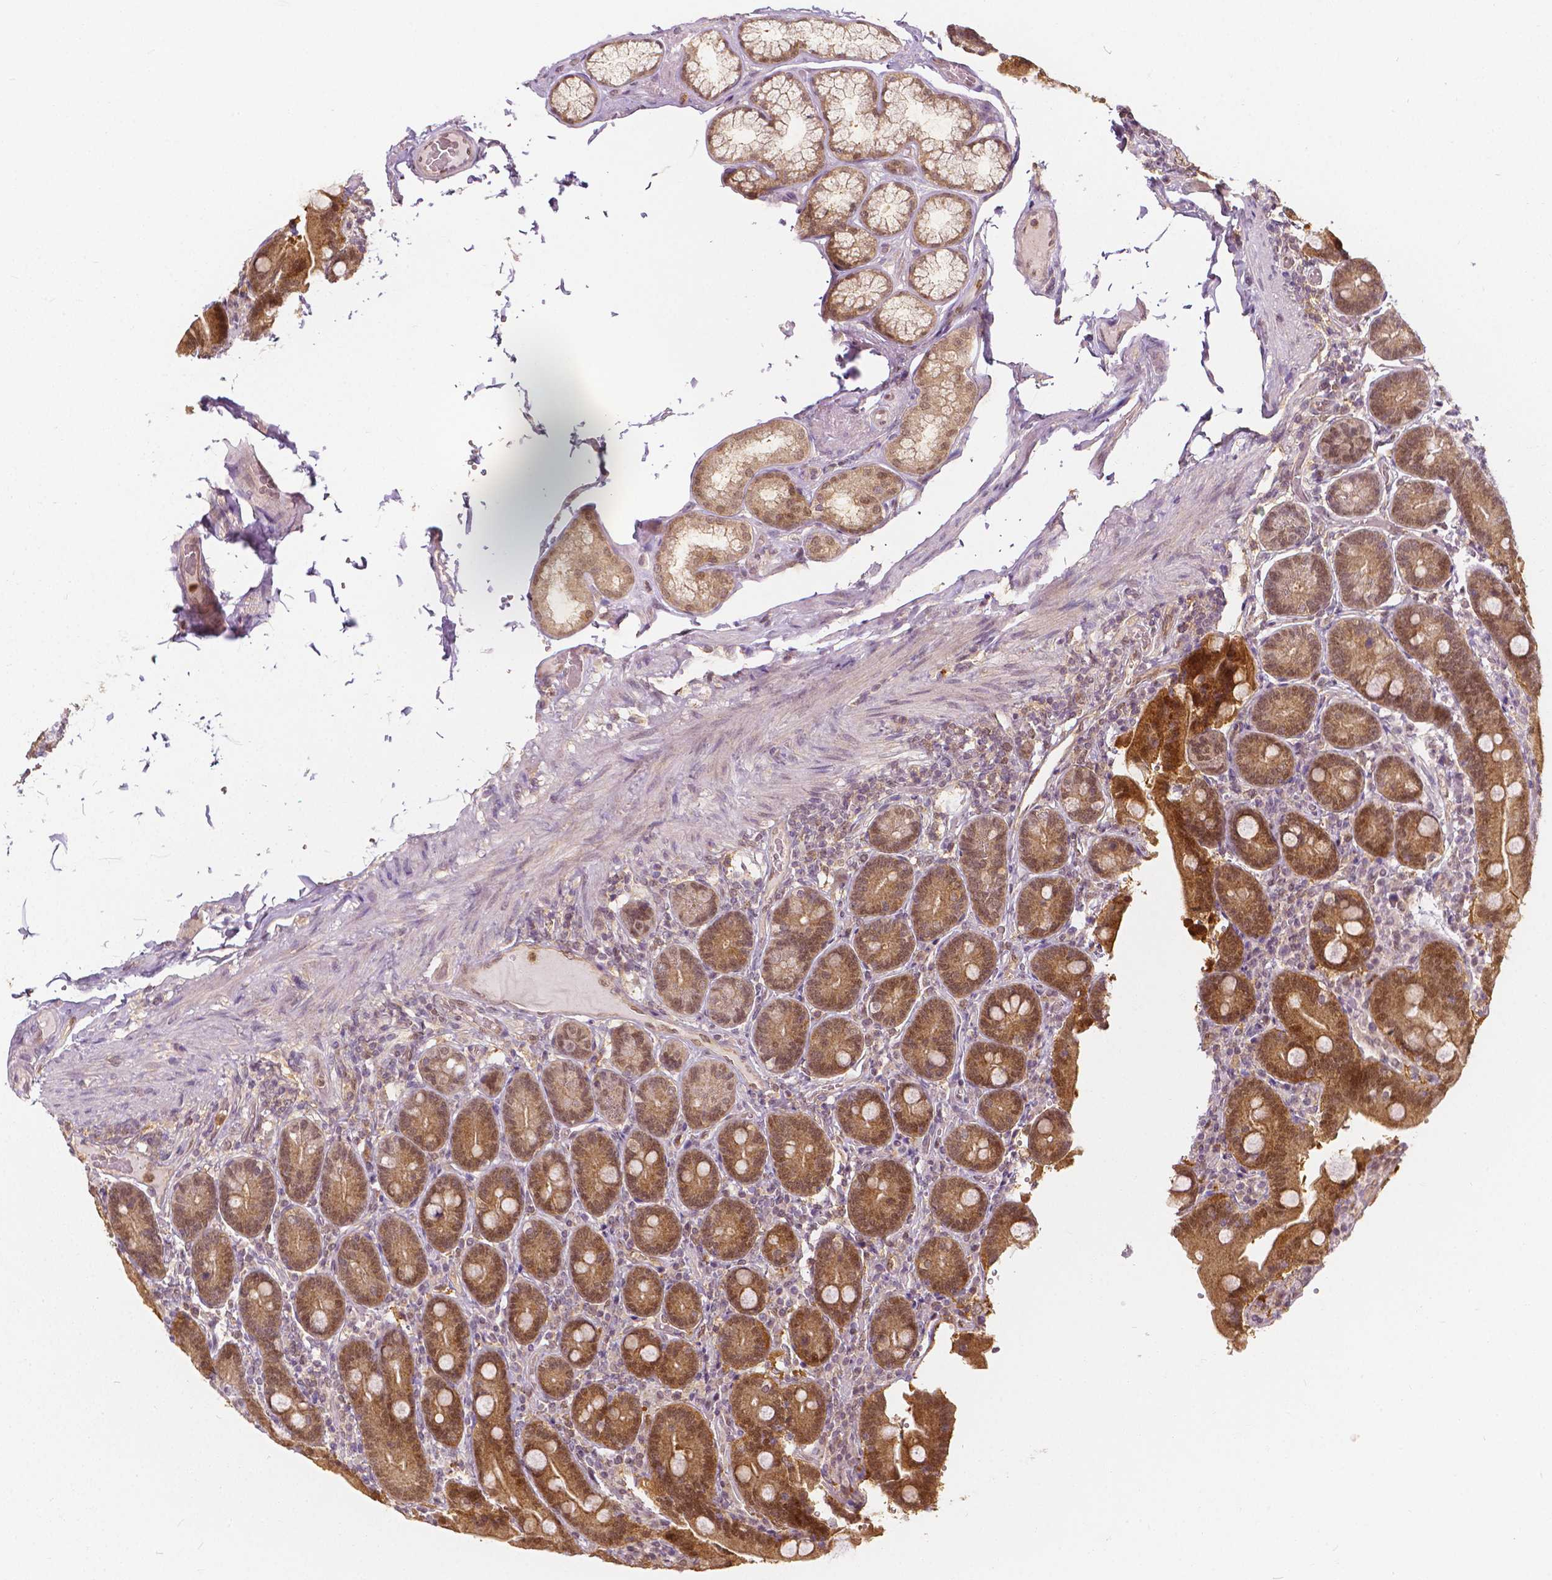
{"staining": {"intensity": "strong", "quantity": ">75%", "location": "cytoplasmic/membranous,nuclear"}, "tissue": "duodenum", "cell_type": "Glandular cells", "image_type": "normal", "snomed": [{"axis": "morphology", "description": "Normal tissue, NOS"}, {"axis": "topography", "description": "Duodenum"}], "caption": "Strong cytoplasmic/membranous,nuclear staining is present in about >75% of glandular cells in benign duodenum.", "gene": "NAPRT", "patient": {"sex": "female", "age": 62}}